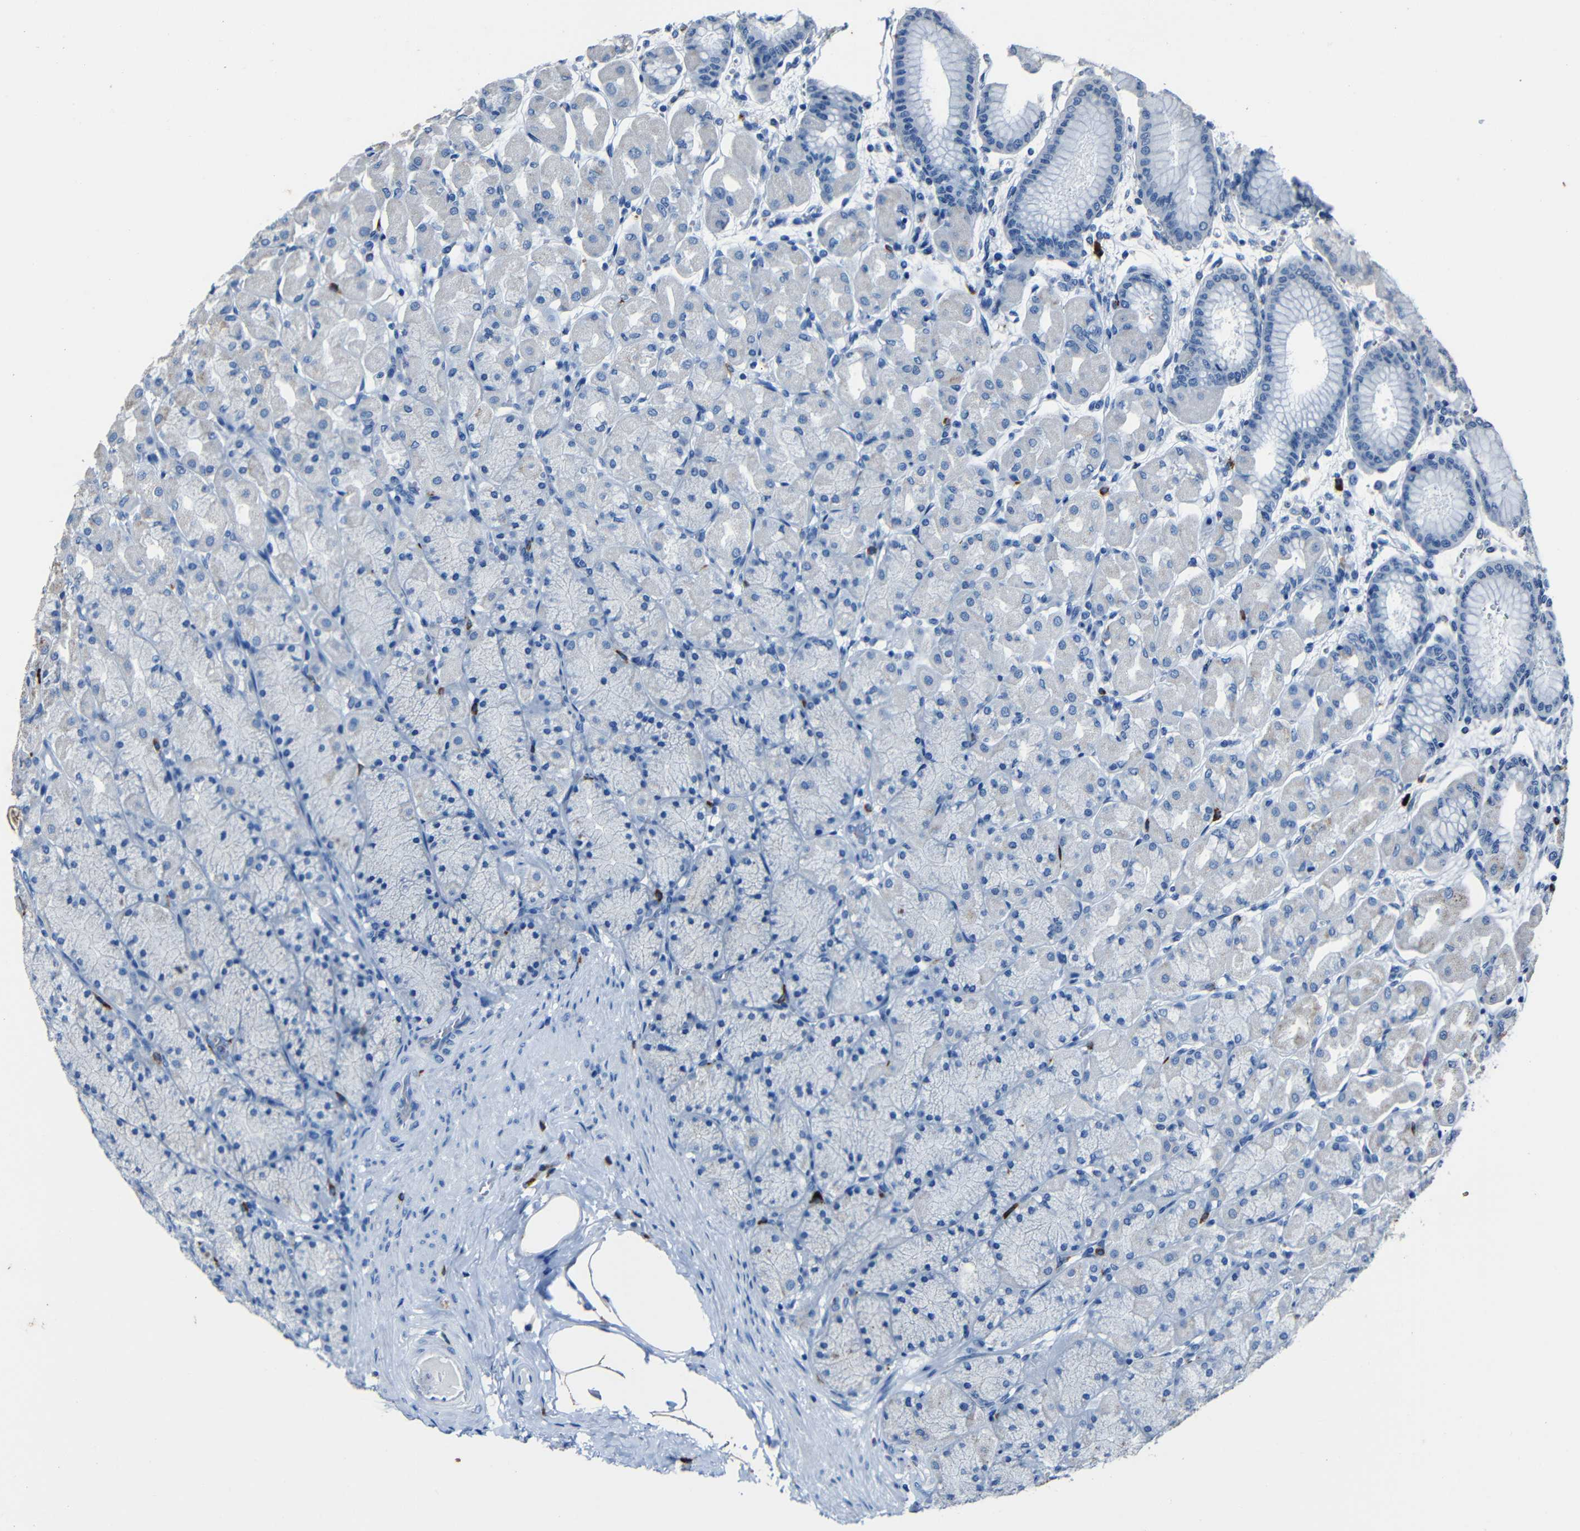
{"staining": {"intensity": "negative", "quantity": "none", "location": "none"}, "tissue": "stomach", "cell_type": "Glandular cells", "image_type": "normal", "snomed": [{"axis": "morphology", "description": "Normal tissue, NOS"}, {"axis": "topography", "description": "Stomach, upper"}], "caption": "There is no significant positivity in glandular cells of stomach.", "gene": "CLDN11", "patient": {"sex": "female", "age": 56}}